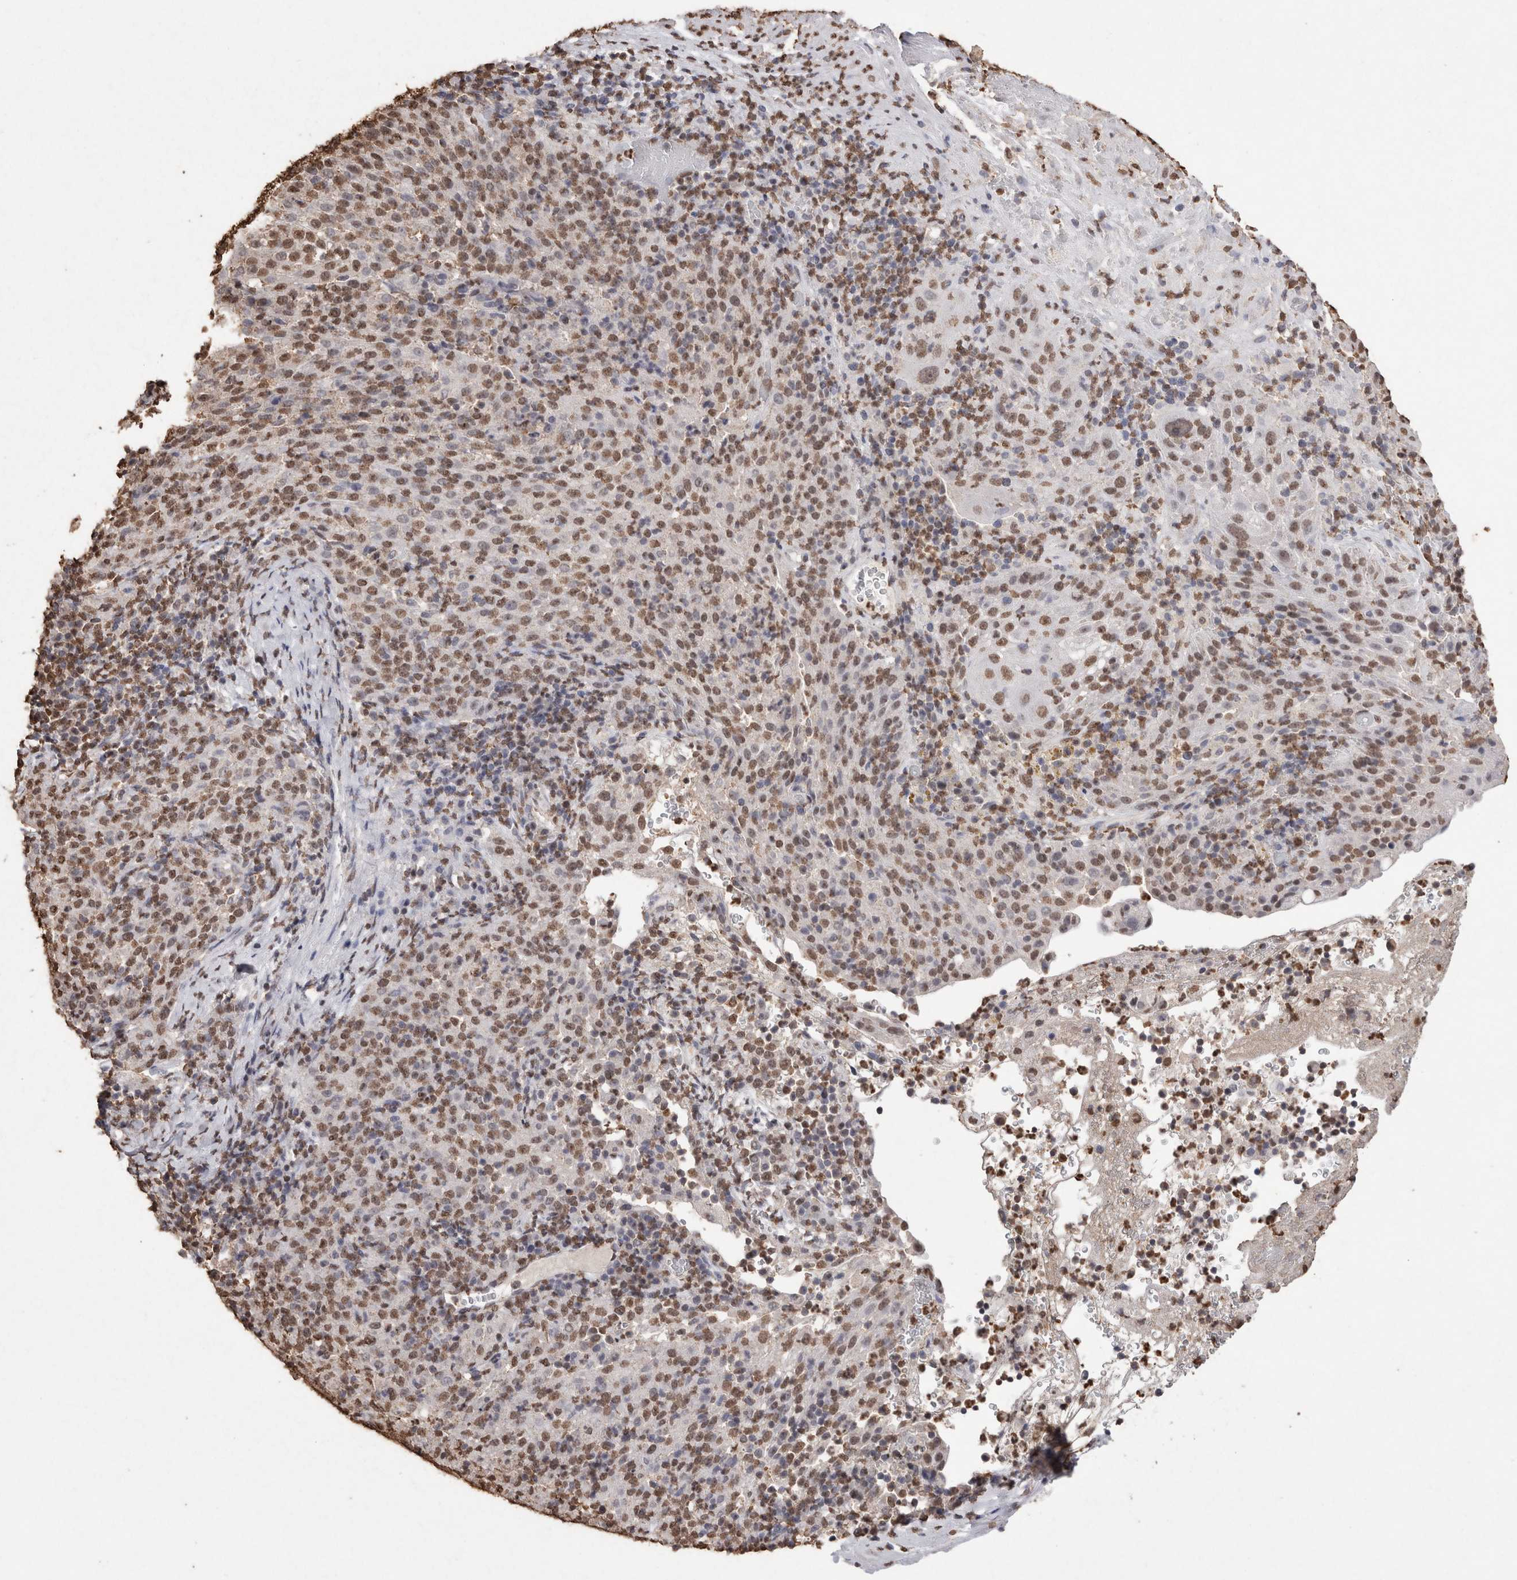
{"staining": {"intensity": "moderate", "quantity": ">75%", "location": "nuclear"}, "tissue": "cervical cancer", "cell_type": "Tumor cells", "image_type": "cancer", "snomed": [{"axis": "morphology", "description": "Squamous cell carcinoma, NOS"}, {"axis": "topography", "description": "Cervix"}], "caption": "Cervical squamous cell carcinoma was stained to show a protein in brown. There is medium levels of moderate nuclear staining in approximately >75% of tumor cells. Using DAB (brown) and hematoxylin (blue) stains, captured at high magnification using brightfield microscopy.", "gene": "NTHL1", "patient": {"sex": "female", "age": 51}}